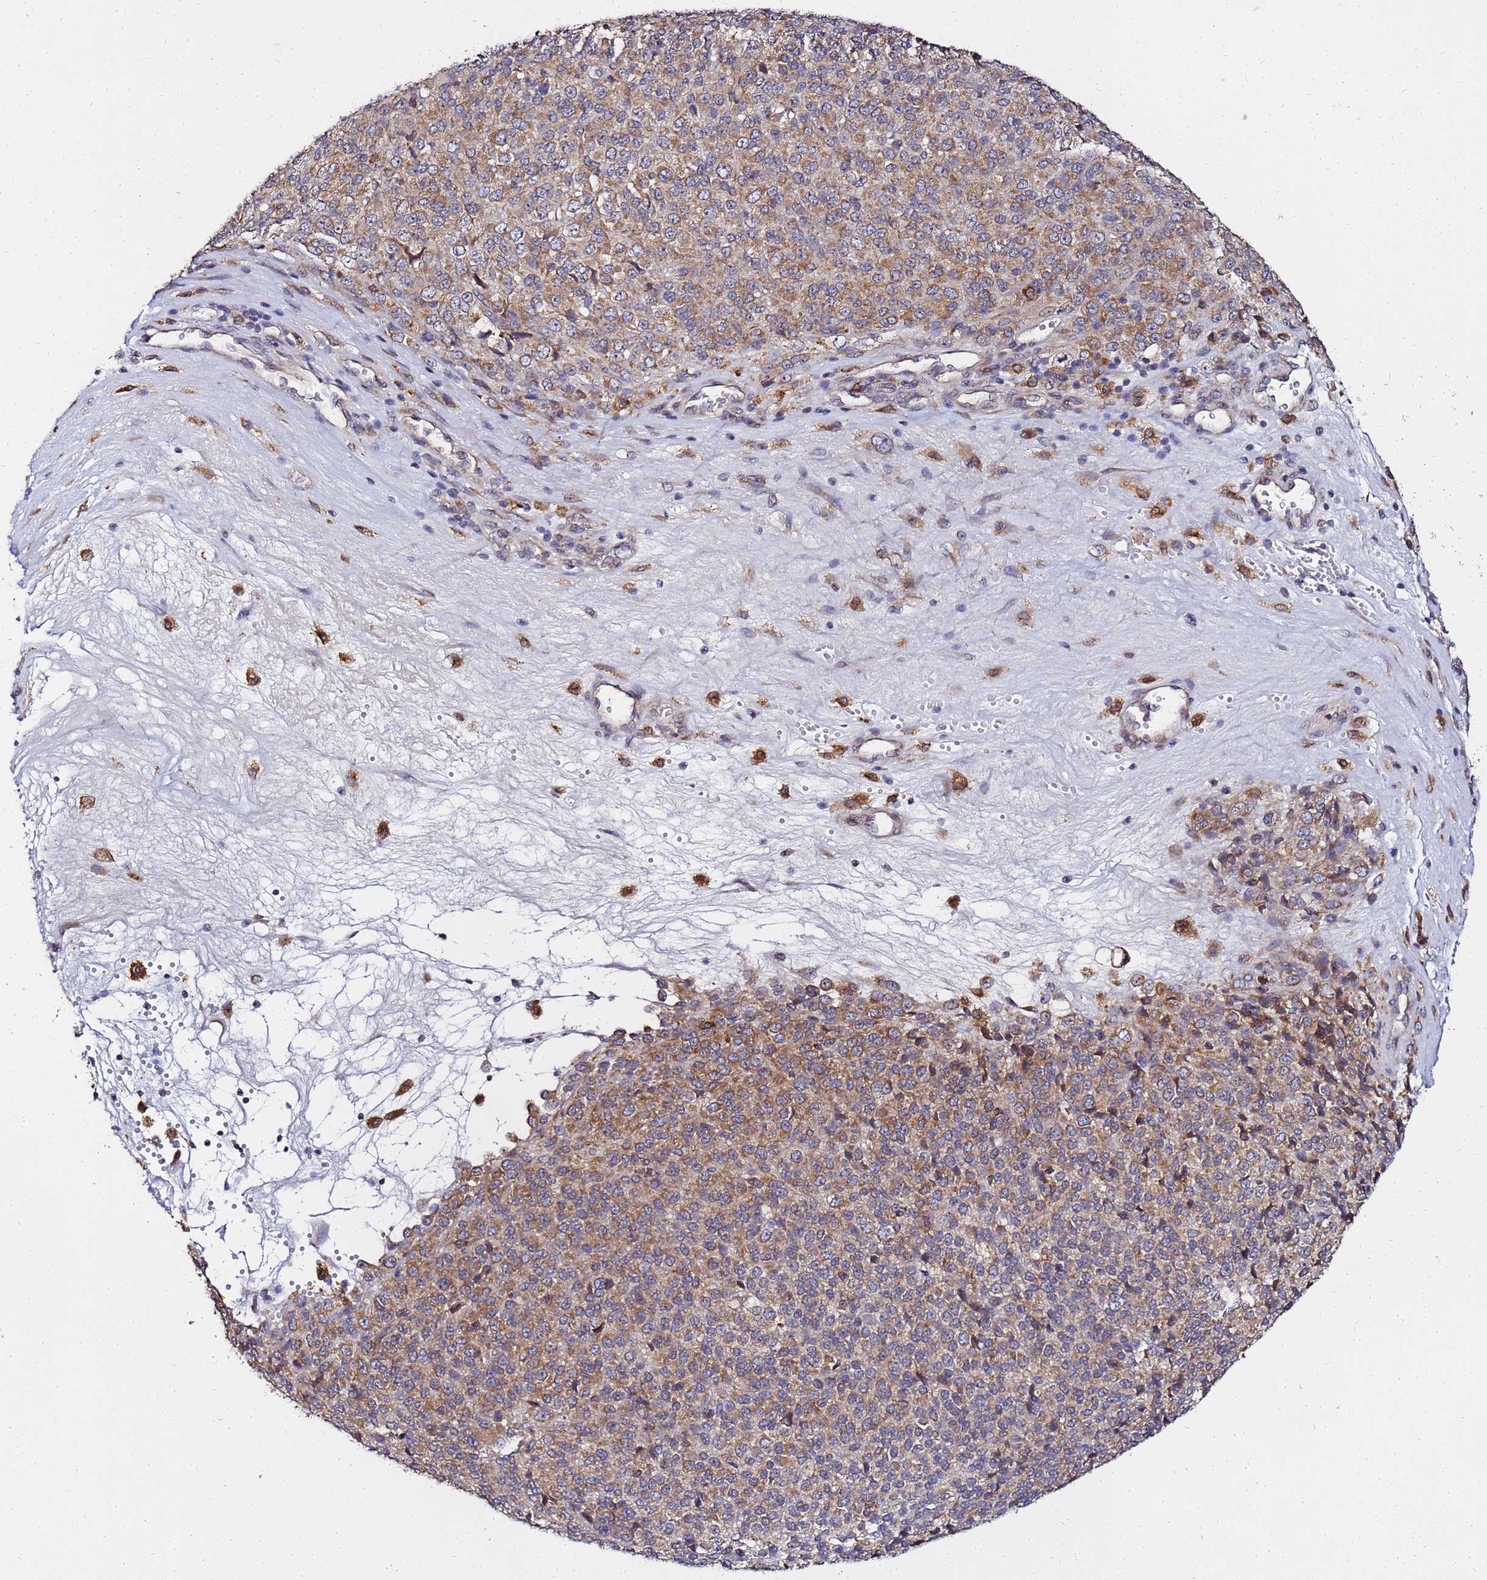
{"staining": {"intensity": "moderate", "quantity": ">75%", "location": "cytoplasmic/membranous"}, "tissue": "melanoma", "cell_type": "Tumor cells", "image_type": "cancer", "snomed": [{"axis": "morphology", "description": "Malignant melanoma, Metastatic site"}, {"axis": "topography", "description": "Brain"}], "caption": "Human malignant melanoma (metastatic site) stained with a protein marker shows moderate staining in tumor cells.", "gene": "ADPGK", "patient": {"sex": "female", "age": 56}}